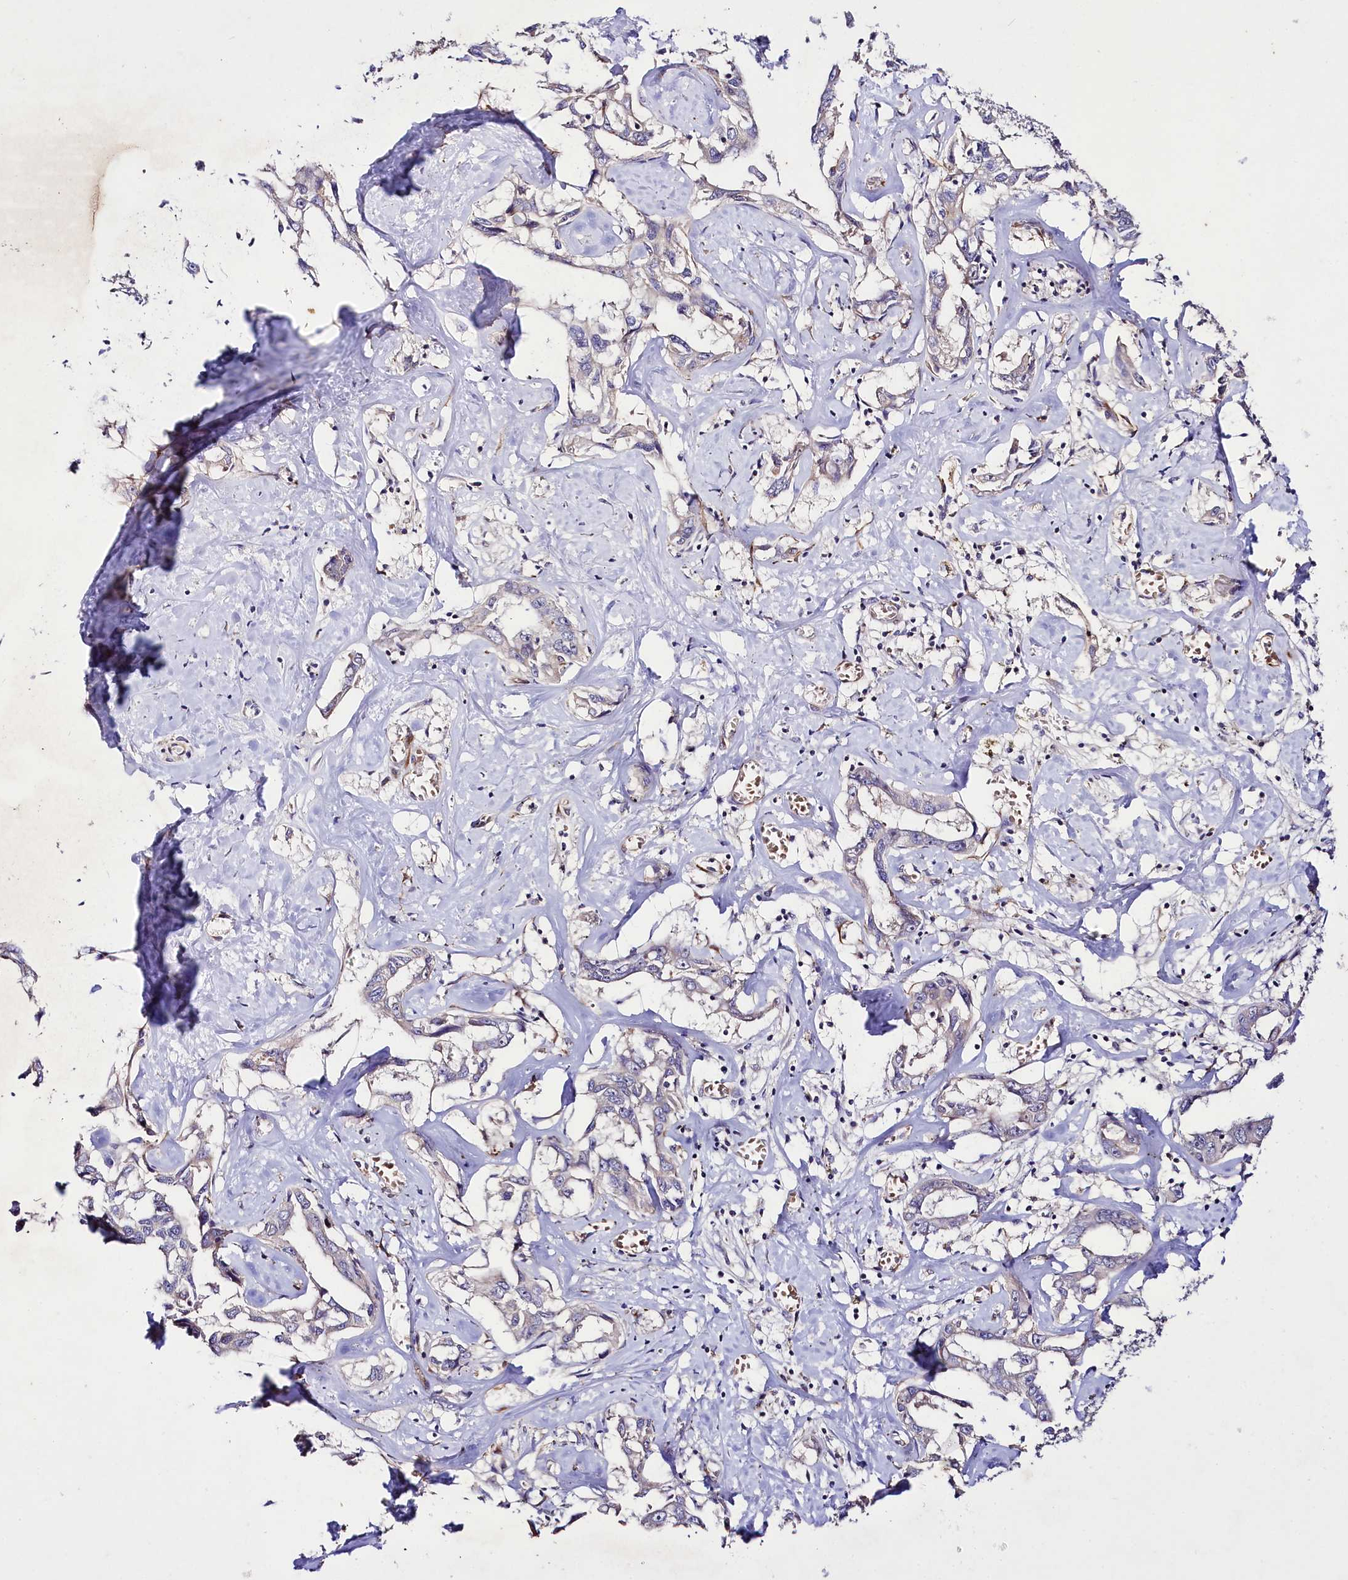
{"staining": {"intensity": "negative", "quantity": "none", "location": "none"}, "tissue": "liver cancer", "cell_type": "Tumor cells", "image_type": "cancer", "snomed": [{"axis": "morphology", "description": "Cholangiocarcinoma"}, {"axis": "topography", "description": "Liver"}], "caption": "A histopathology image of human liver cholangiocarcinoma is negative for staining in tumor cells.", "gene": "SLC7A1", "patient": {"sex": "male", "age": 59}}